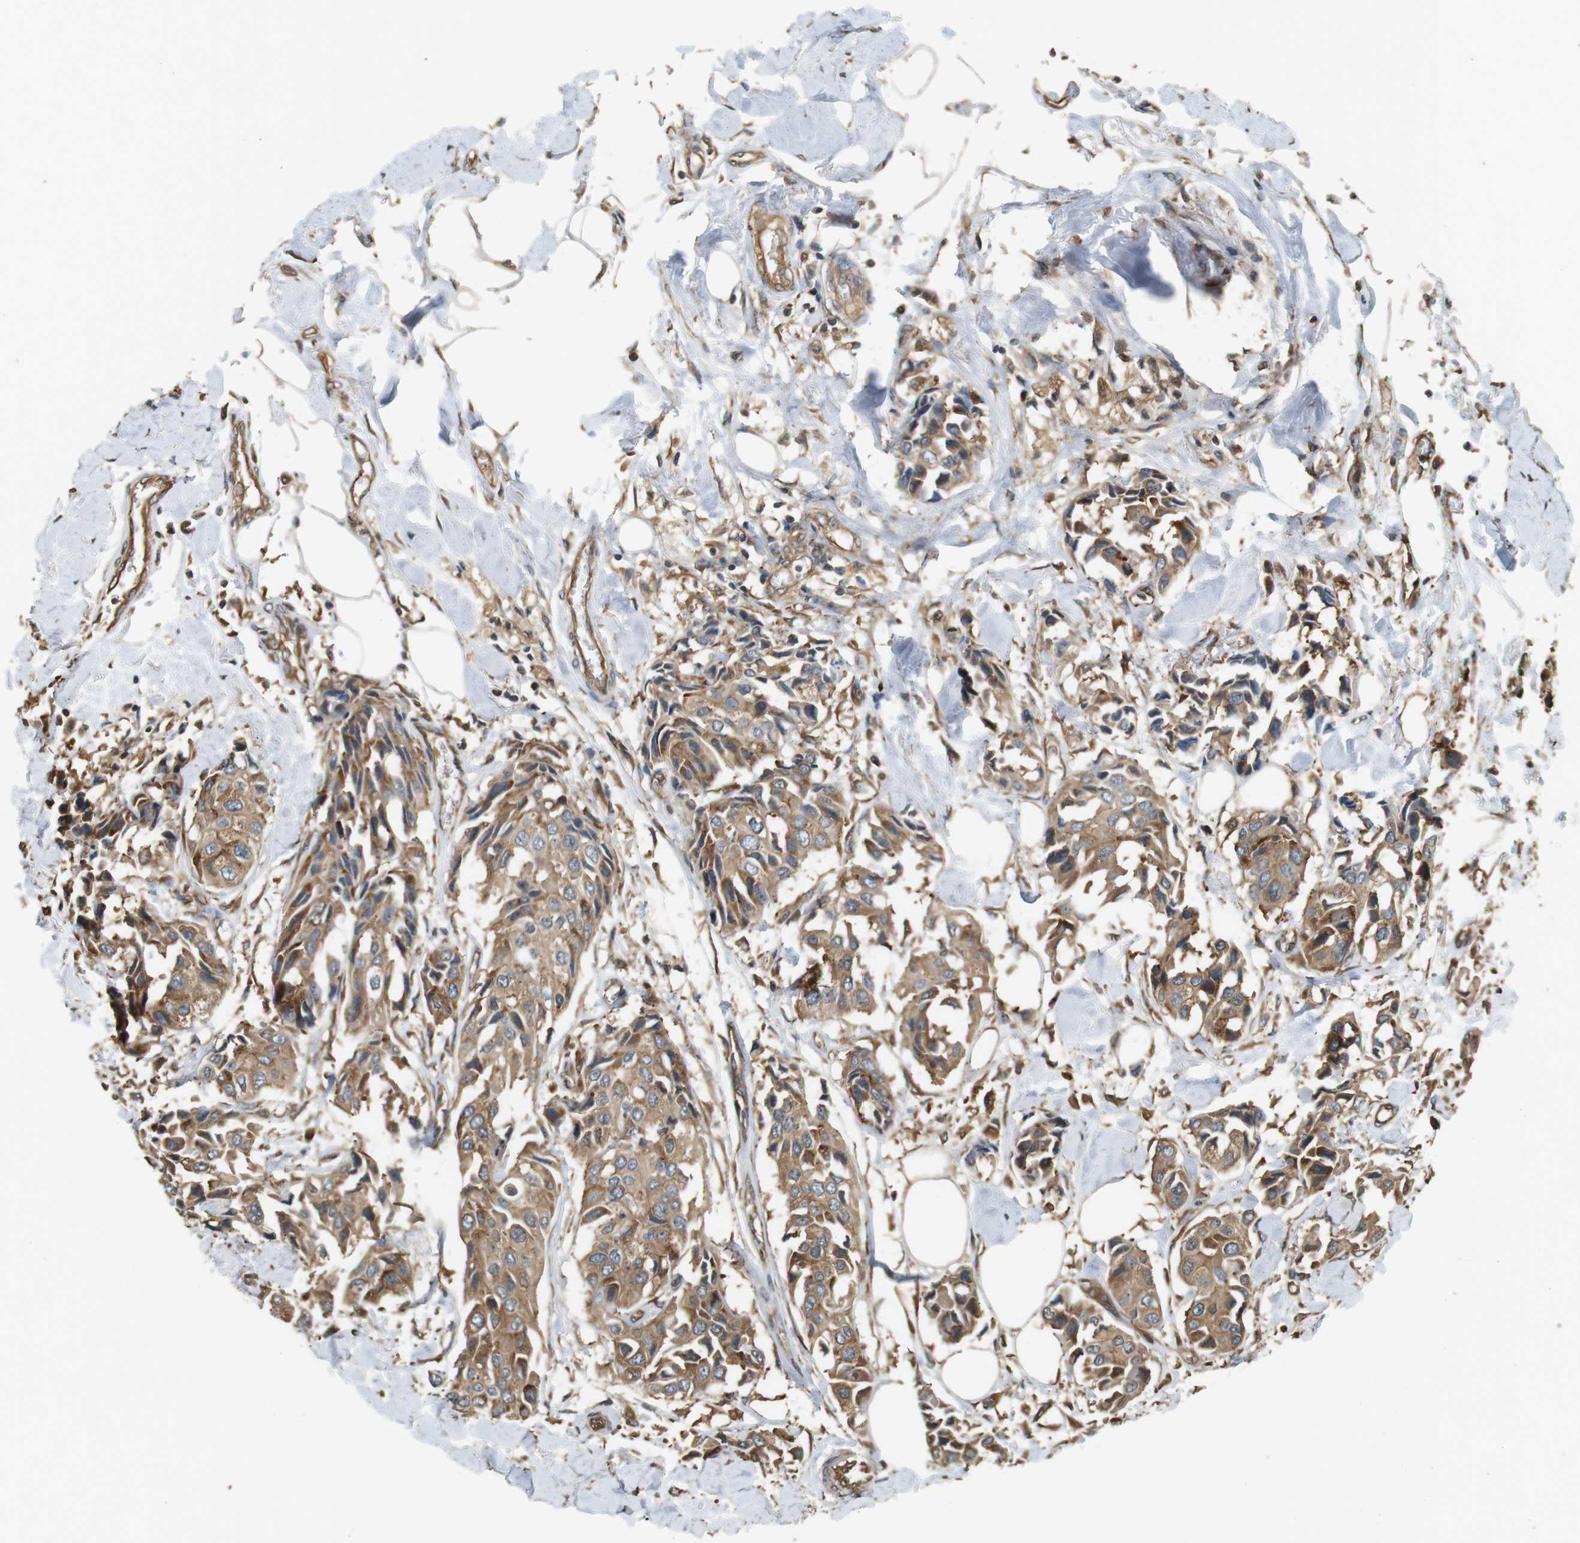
{"staining": {"intensity": "moderate", "quantity": ">75%", "location": "cytoplasmic/membranous"}, "tissue": "breast cancer", "cell_type": "Tumor cells", "image_type": "cancer", "snomed": [{"axis": "morphology", "description": "Duct carcinoma"}, {"axis": "topography", "description": "Breast"}], "caption": "Immunohistochemical staining of human breast cancer (intraductal carcinoma) shows medium levels of moderate cytoplasmic/membranous protein staining in approximately >75% of tumor cells.", "gene": "PA2G4", "patient": {"sex": "female", "age": 80}}